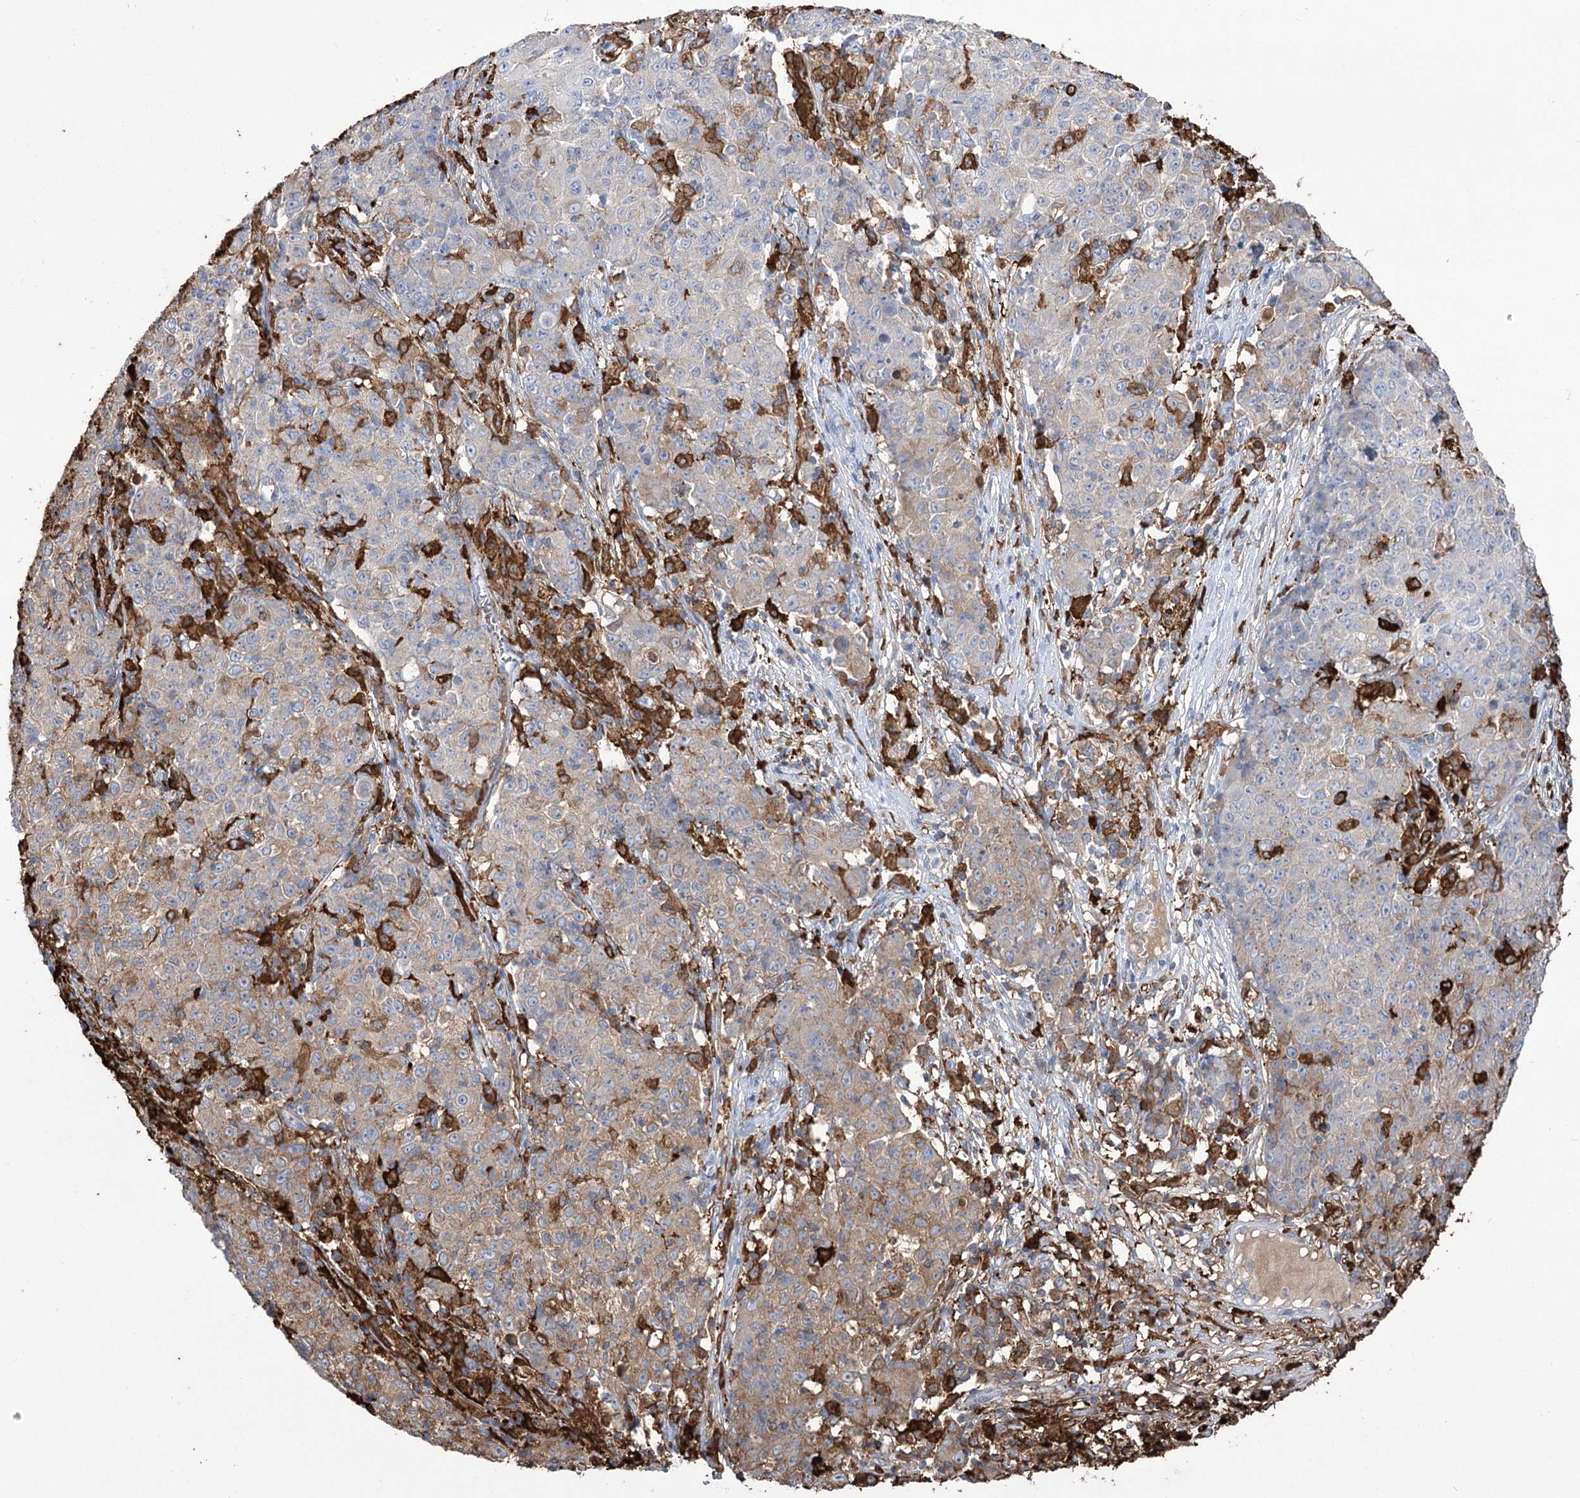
{"staining": {"intensity": "weak", "quantity": "<25%", "location": "cytoplasmic/membranous"}, "tissue": "ovarian cancer", "cell_type": "Tumor cells", "image_type": "cancer", "snomed": [{"axis": "morphology", "description": "Carcinoma, endometroid"}, {"axis": "topography", "description": "Ovary"}], "caption": "Immunohistochemical staining of human ovarian cancer shows no significant expression in tumor cells.", "gene": "ZNF622", "patient": {"sex": "female", "age": 42}}